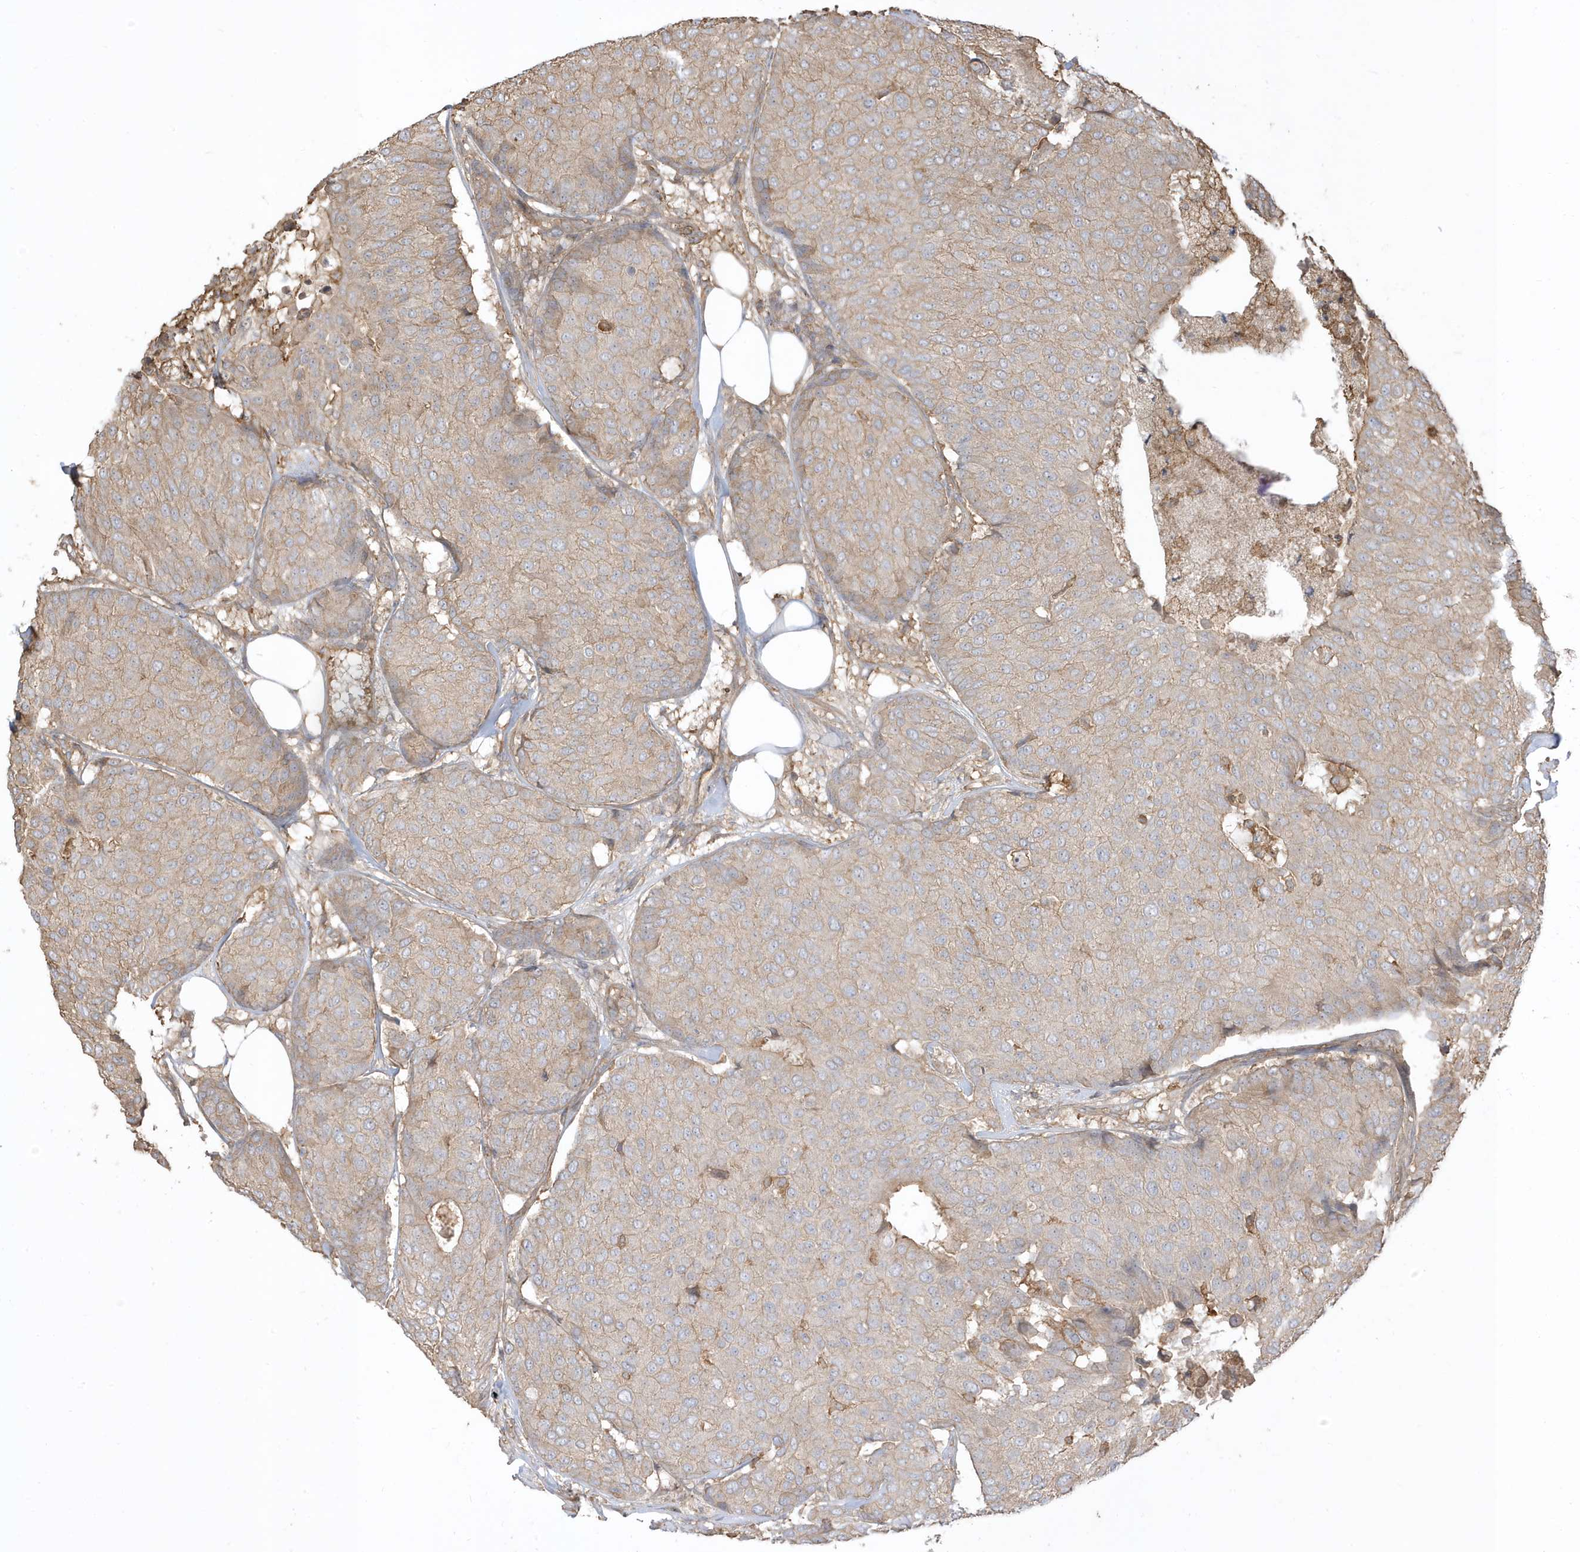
{"staining": {"intensity": "weak", "quantity": ">75%", "location": "cytoplasmic/membranous"}, "tissue": "breast cancer", "cell_type": "Tumor cells", "image_type": "cancer", "snomed": [{"axis": "morphology", "description": "Duct carcinoma"}, {"axis": "topography", "description": "Breast"}], "caption": "The micrograph shows immunohistochemical staining of breast cancer. There is weak cytoplasmic/membranous expression is seen in about >75% of tumor cells. The protein is stained brown, and the nuclei are stained in blue (DAB IHC with brightfield microscopy, high magnification).", "gene": "ZBTB8A", "patient": {"sex": "female", "age": 75}}